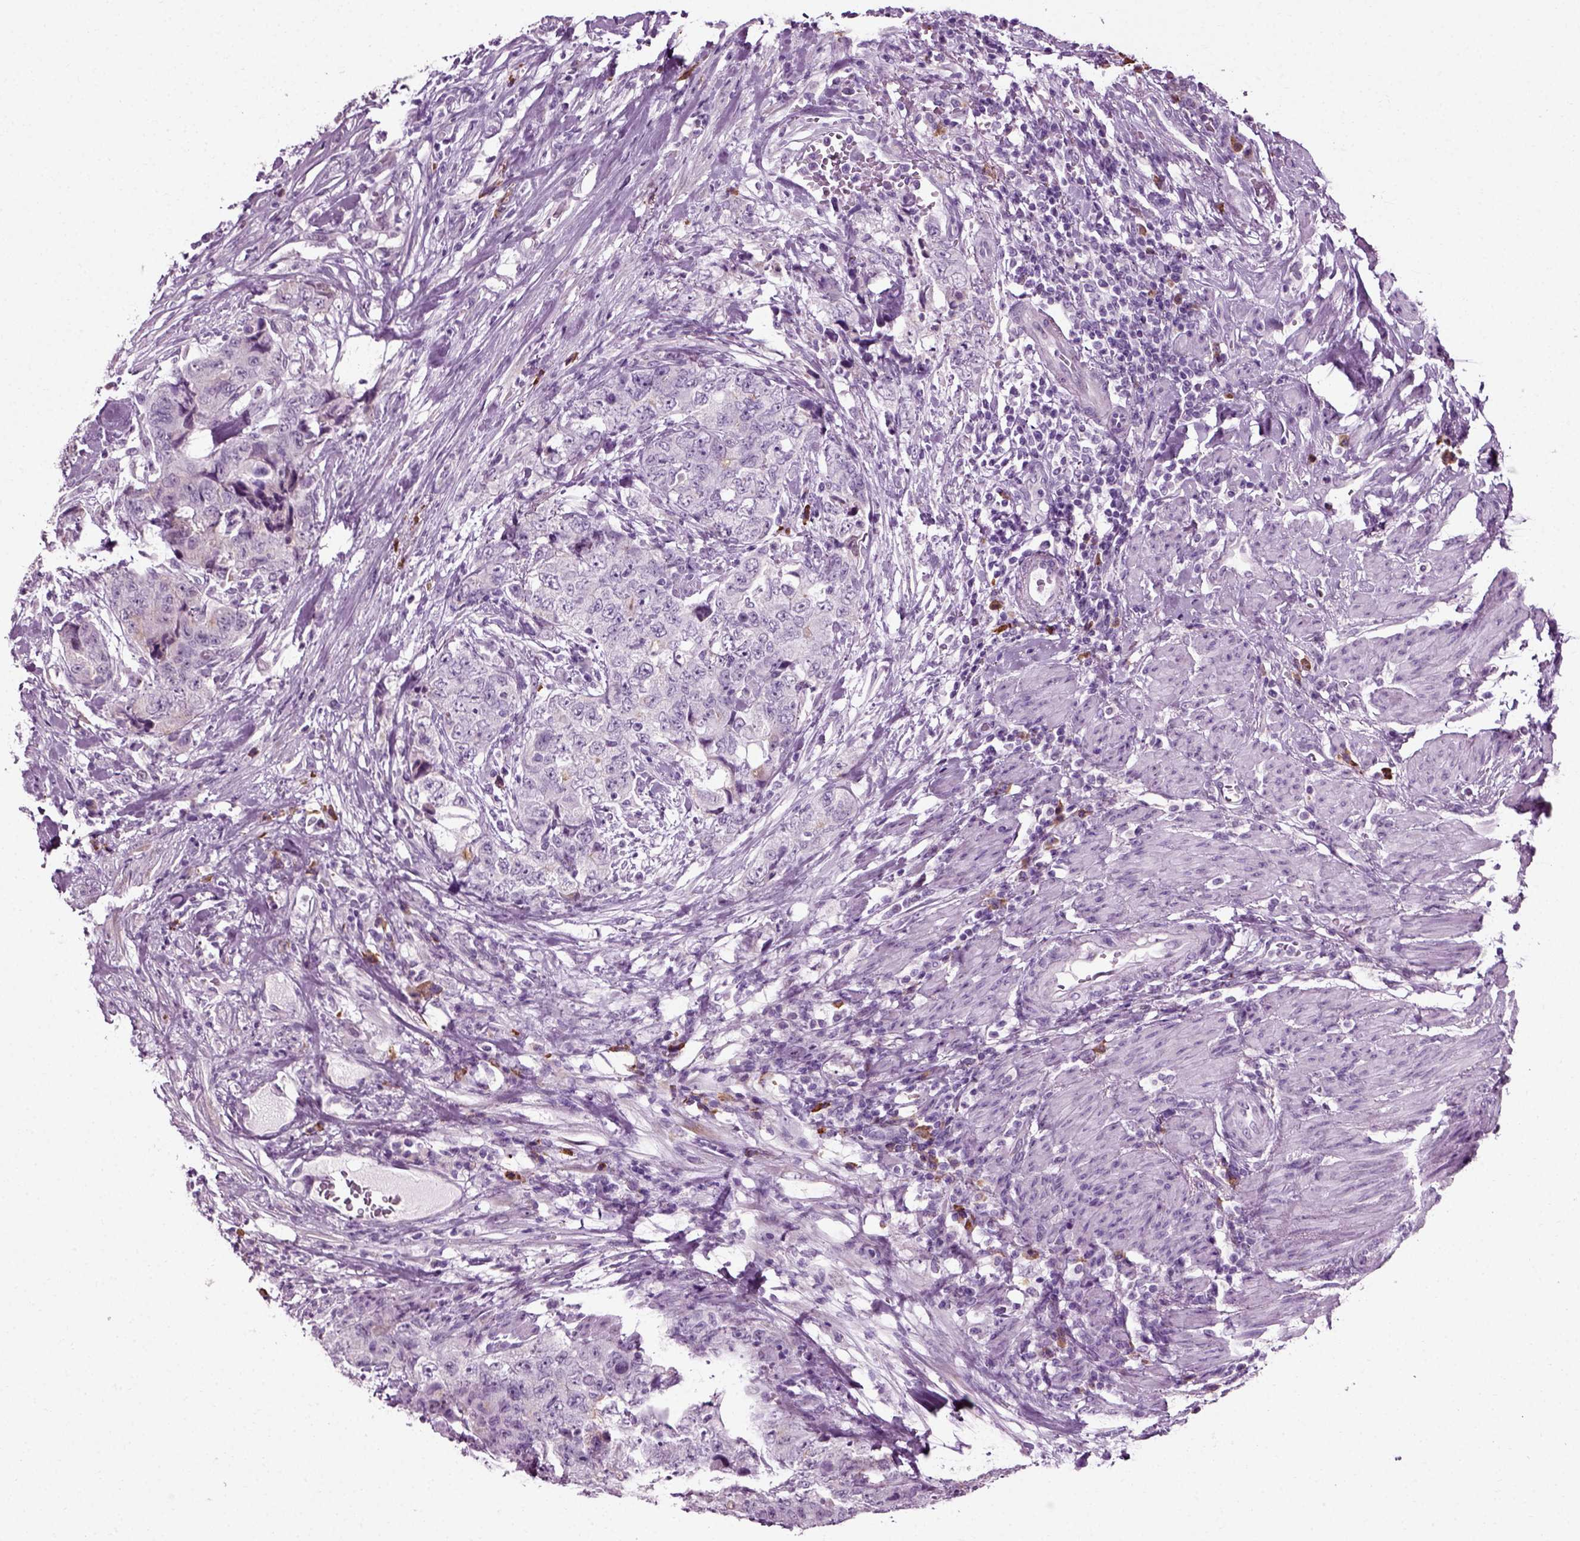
{"staining": {"intensity": "negative", "quantity": "none", "location": "none"}, "tissue": "urothelial cancer", "cell_type": "Tumor cells", "image_type": "cancer", "snomed": [{"axis": "morphology", "description": "Urothelial carcinoma, High grade"}, {"axis": "topography", "description": "Urinary bladder"}], "caption": "This image is of urothelial carcinoma (high-grade) stained with IHC to label a protein in brown with the nuclei are counter-stained blue. There is no positivity in tumor cells.", "gene": "SLC26A8", "patient": {"sex": "female", "age": 78}}